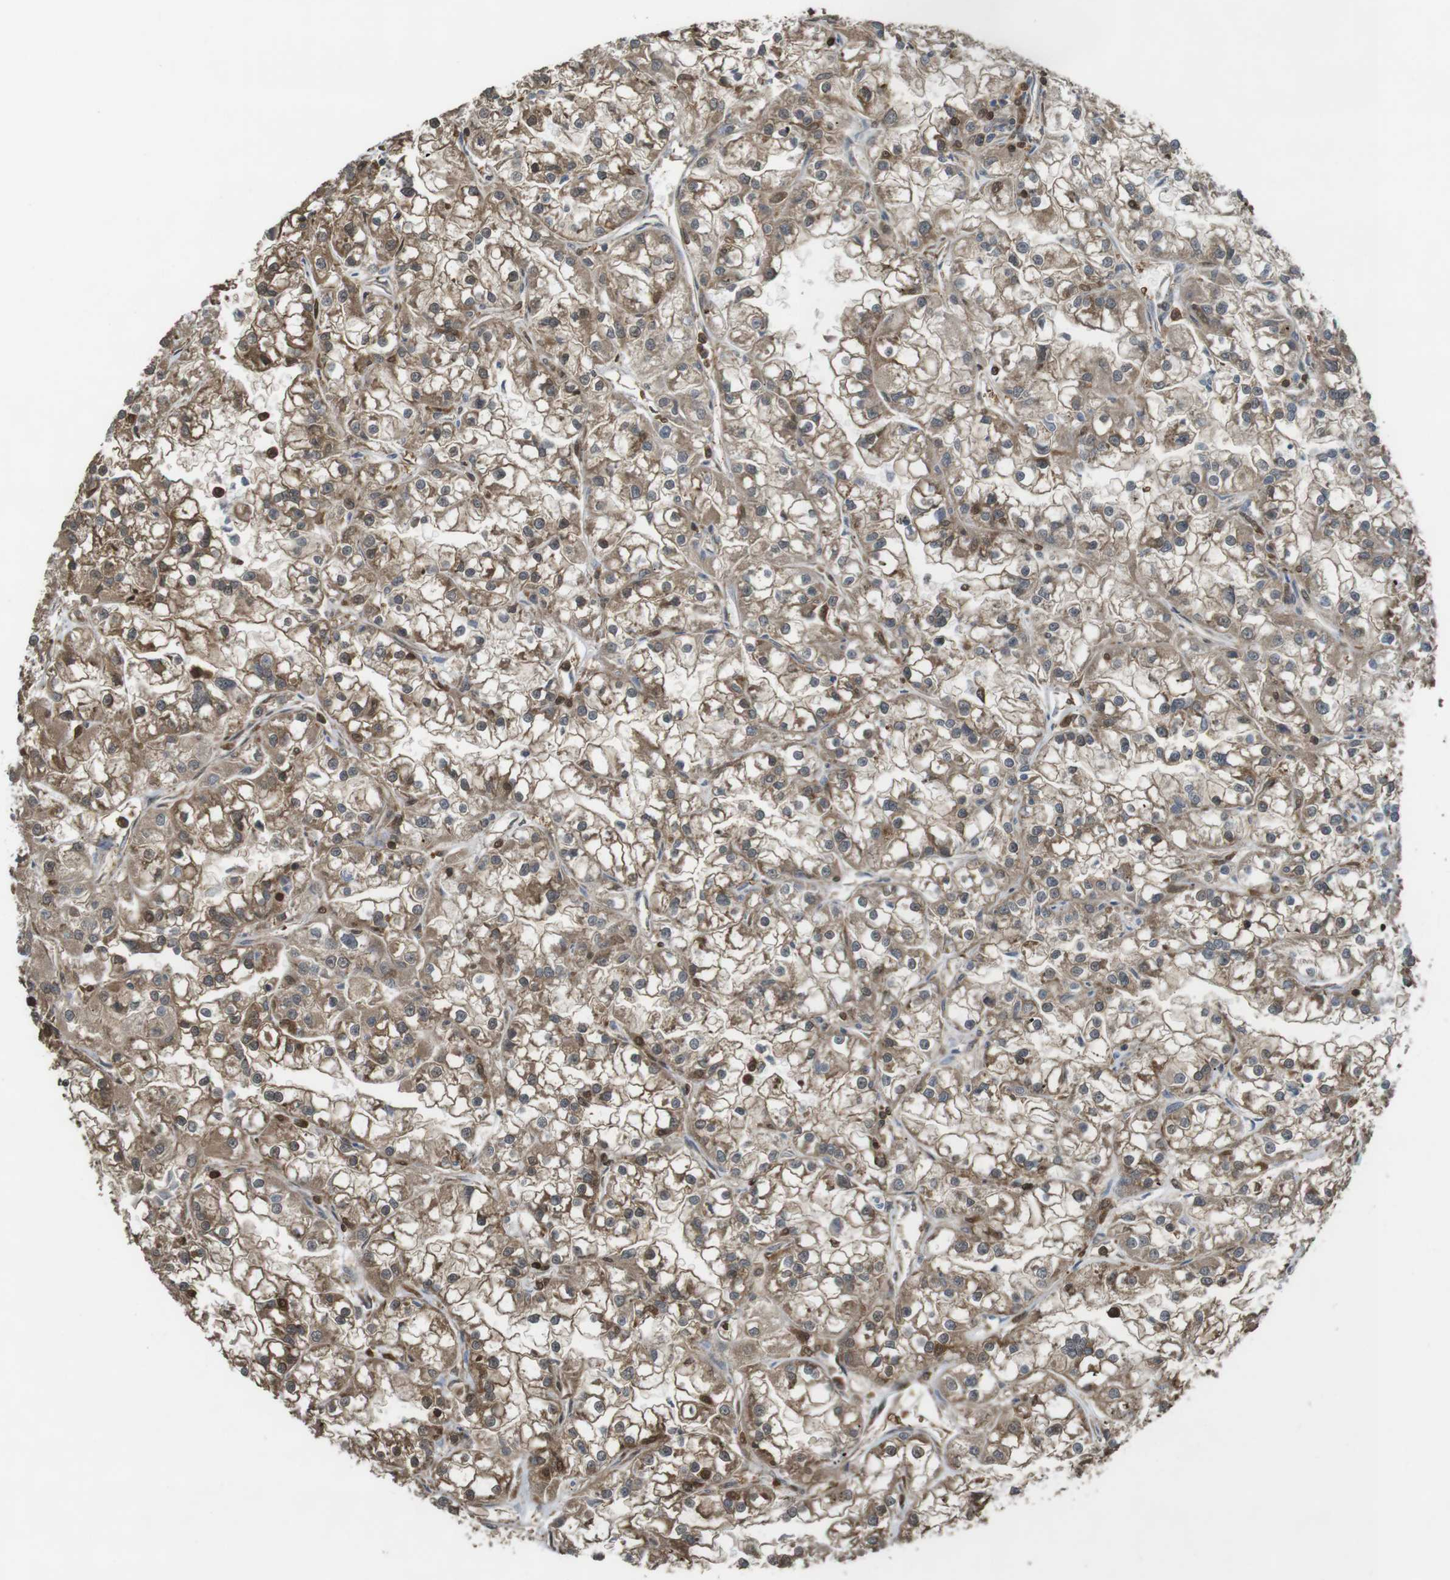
{"staining": {"intensity": "moderate", "quantity": ">75%", "location": "cytoplasmic/membranous"}, "tissue": "renal cancer", "cell_type": "Tumor cells", "image_type": "cancer", "snomed": [{"axis": "morphology", "description": "Adenocarcinoma, NOS"}, {"axis": "topography", "description": "Kidney"}], "caption": "This is an image of IHC staining of renal cancer (adenocarcinoma), which shows moderate expression in the cytoplasmic/membranous of tumor cells.", "gene": "ARHGDIA", "patient": {"sex": "female", "age": 52}}